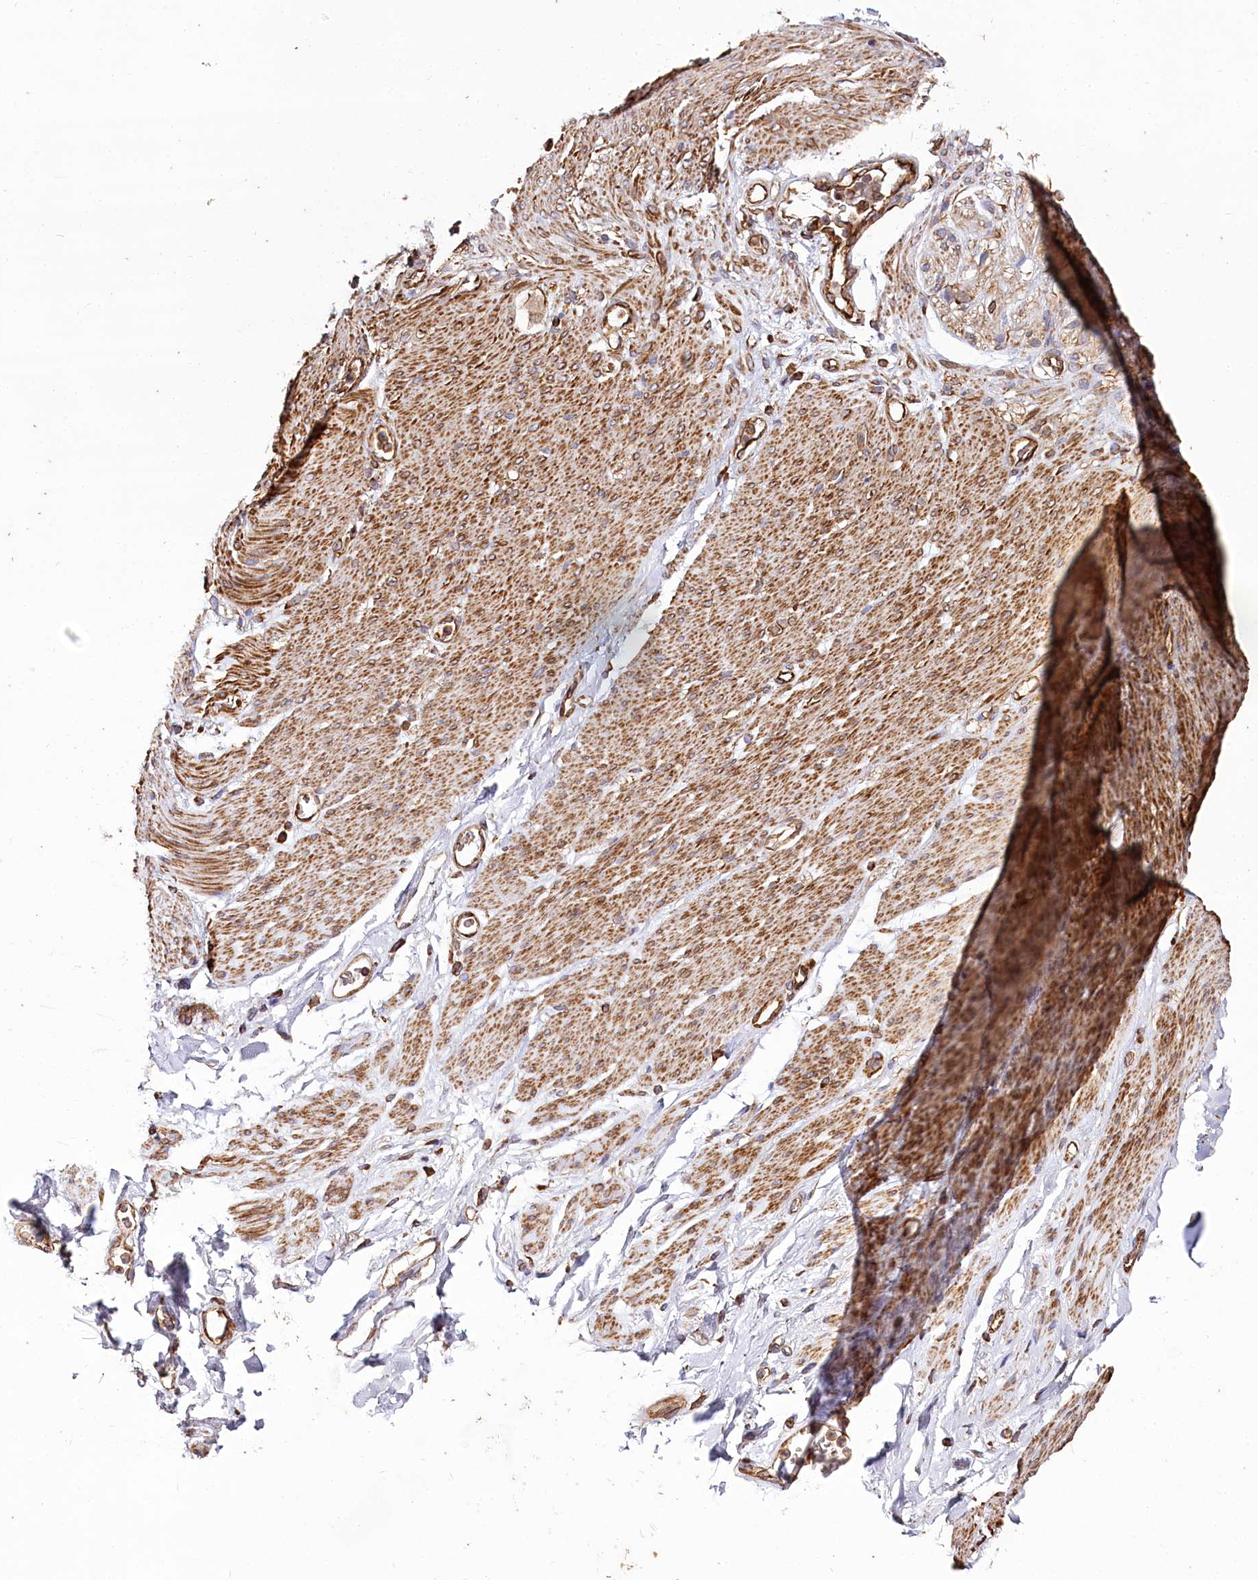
{"staining": {"intensity": "moderate", "quantity": ">75%", "location": "cytoplasmic/membranous"}, "tissue": "adipose tissue", "cell_type": "Adipocytes", "image_type": "normal", "snomed": [{"axis": "morphology", "description": "Normal tissue, NOS"}, {"axis": "topography", "description": "Colon"}, {"axis": "topography", "description": "Peripheral nerve tissue"}], "caption": "Protein staining of benign adipose tissue reveals moderate cytoplasmic/membranous staining in about >75% of adipocytes.", "gene": "THUMPD3", "patient": {"sex": "female", "age": 61}}